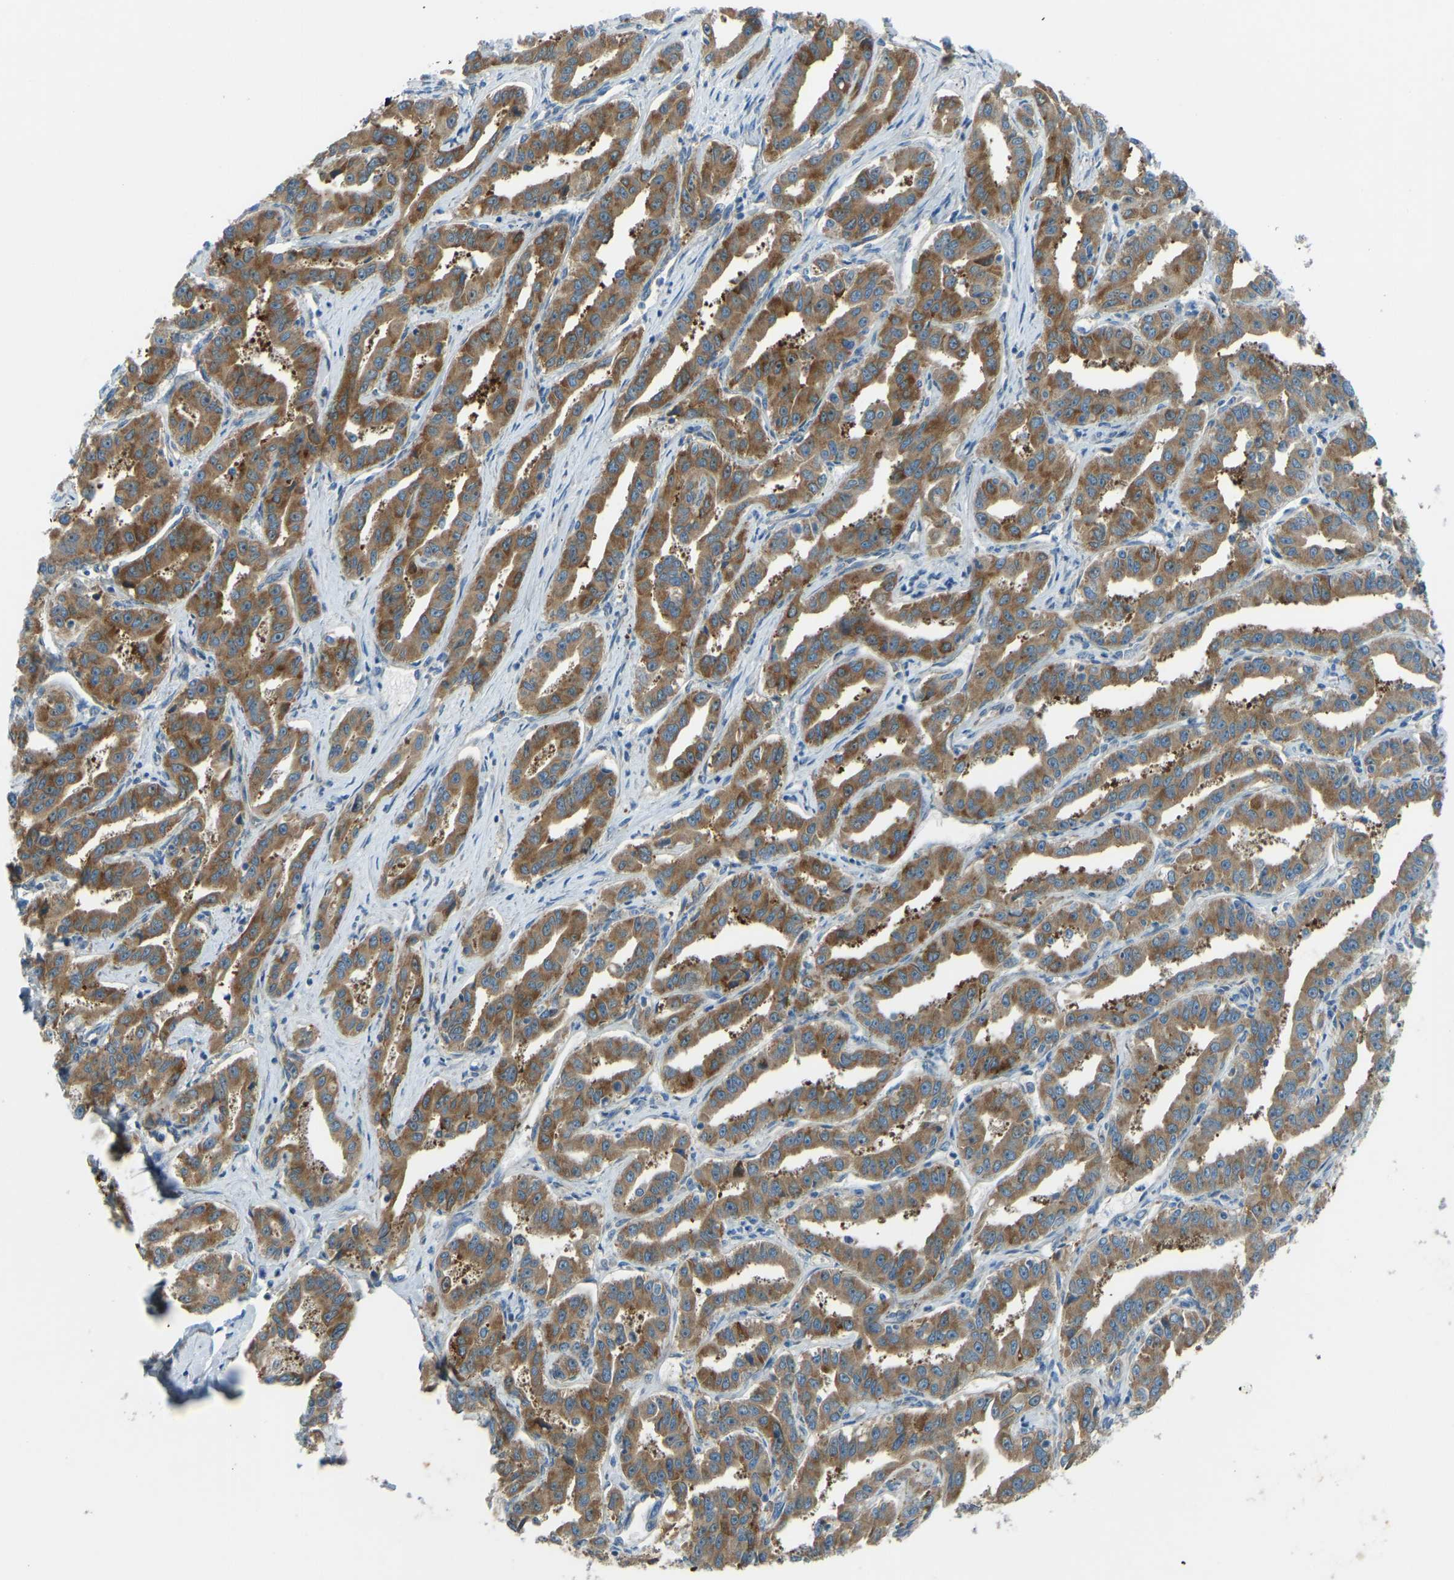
{"staining": {"intensity": "strong", "quantity": ">75%", "location": "cytoplasmic/membranous"}, "tissue": "liver cancer", "cell_type": "Tumor cells", "image_type": "cancer", "snomed": [{"axis": "morphology", "description": "Cholangiocarcinoma"}, {"axis": "topography", "description": "Liver"}], "caption": "IHC (DAB (3,3'-diaminobenzidine)) staining of cholangiocarcinoma (liver) demonstrates strong cytoplasmic/membranous protein positivity in approximately >75% of tumor cells.", "gene": "STAU2", "patient": {"sex": "male", "age": 59}}